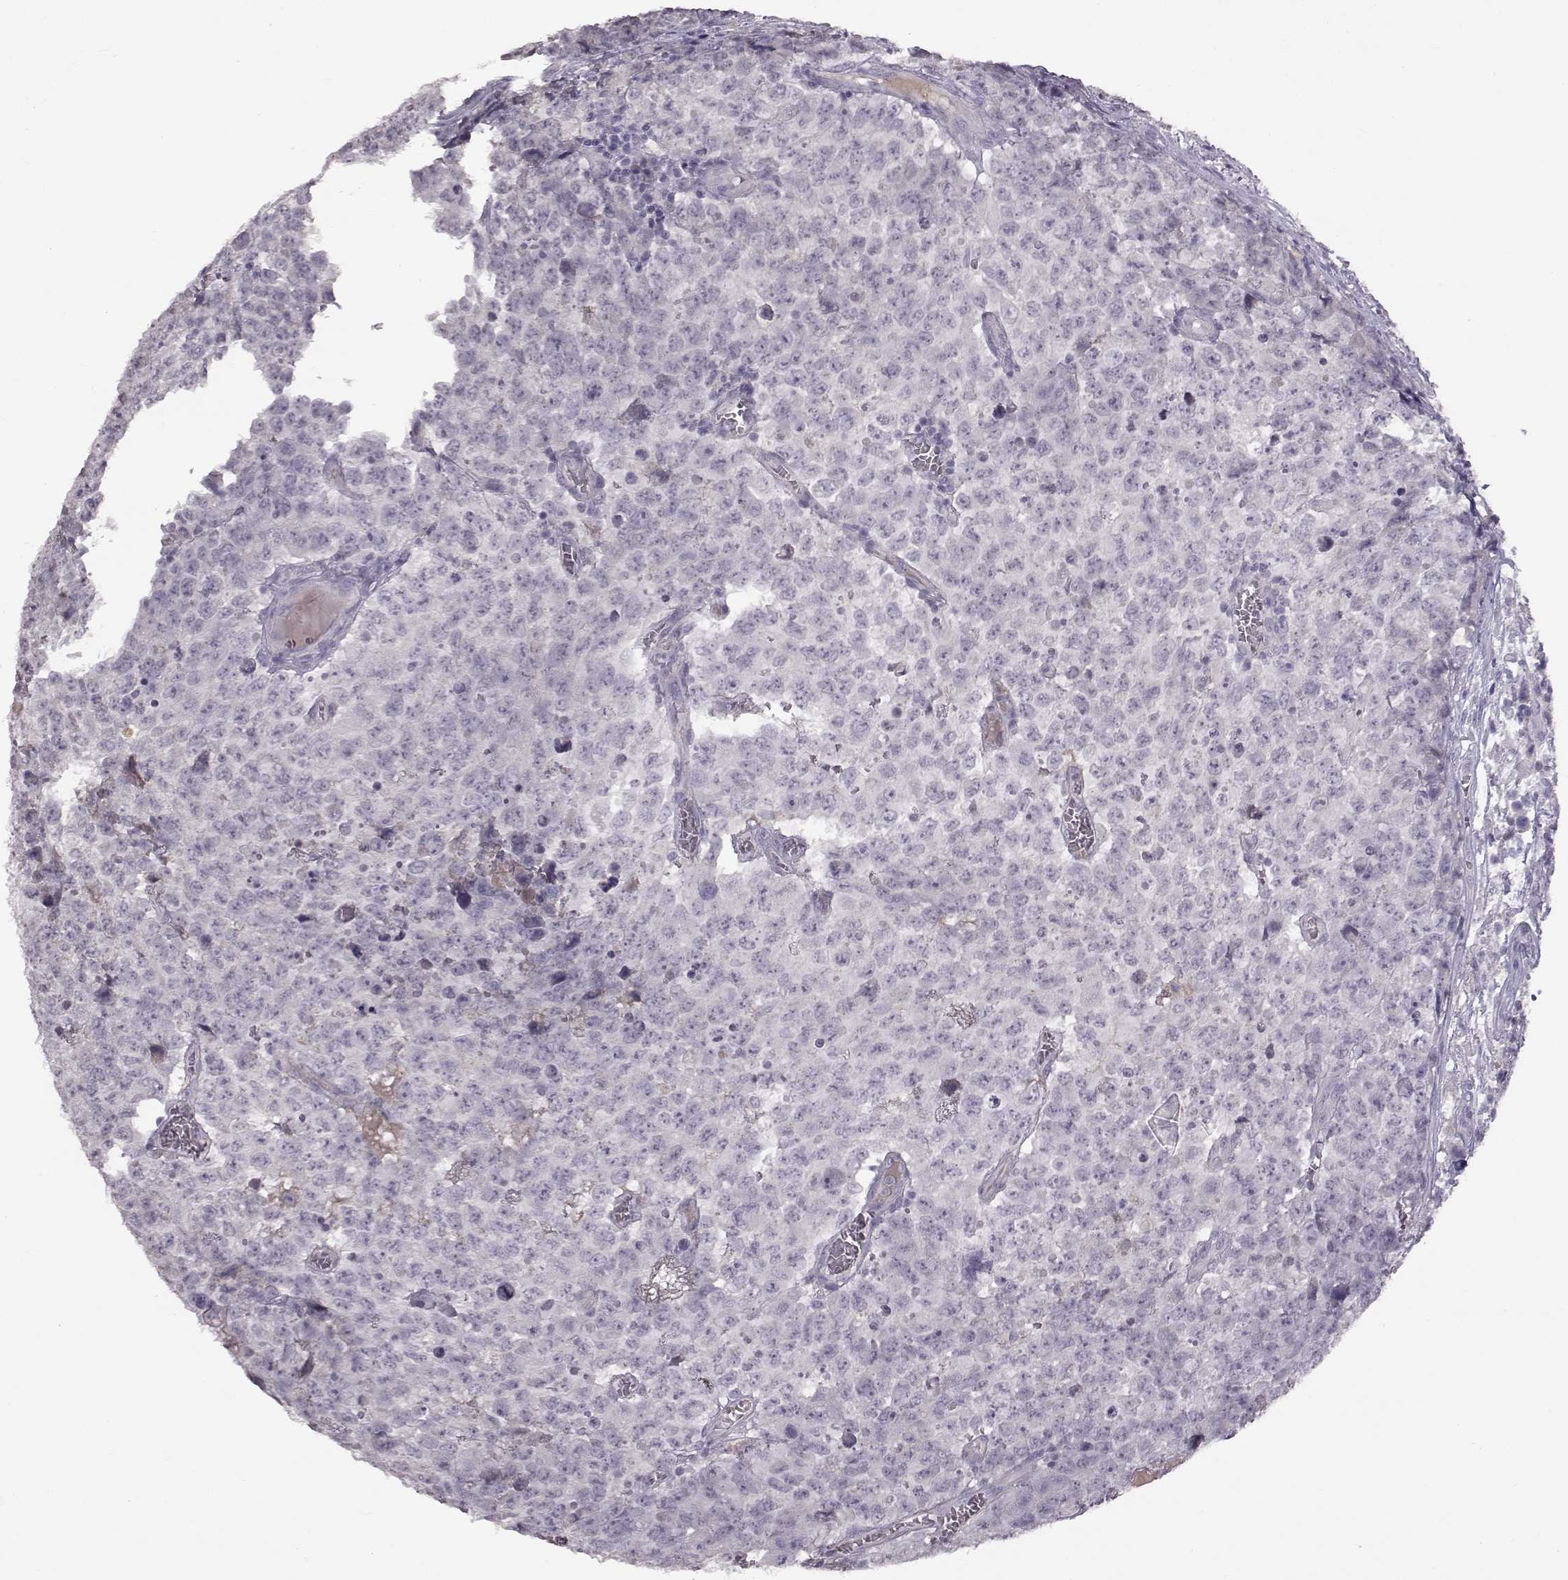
{"staining": {"intensity": "negative", "quantity": "none", "location": "none"}, "tissue": "testis cancer", "cell_type": "Tumor cells", "image_type": "cancer", "snomed": [{"axis": "morphology", "description": "Carcinoma, Embryonal, NOS"}, {"axis": "topography", "description": "Testis"}], "caption": "The immunohistochemistry (IHC) histopathology image has no significant expression in tumor cells of testis cancer tissue. The staining is performed using DAB brown chromogen with nuclei counter-stained in using hematoxylin.", "gene": "SPAG17", "patient": {"sex": "male", "age": 23}}